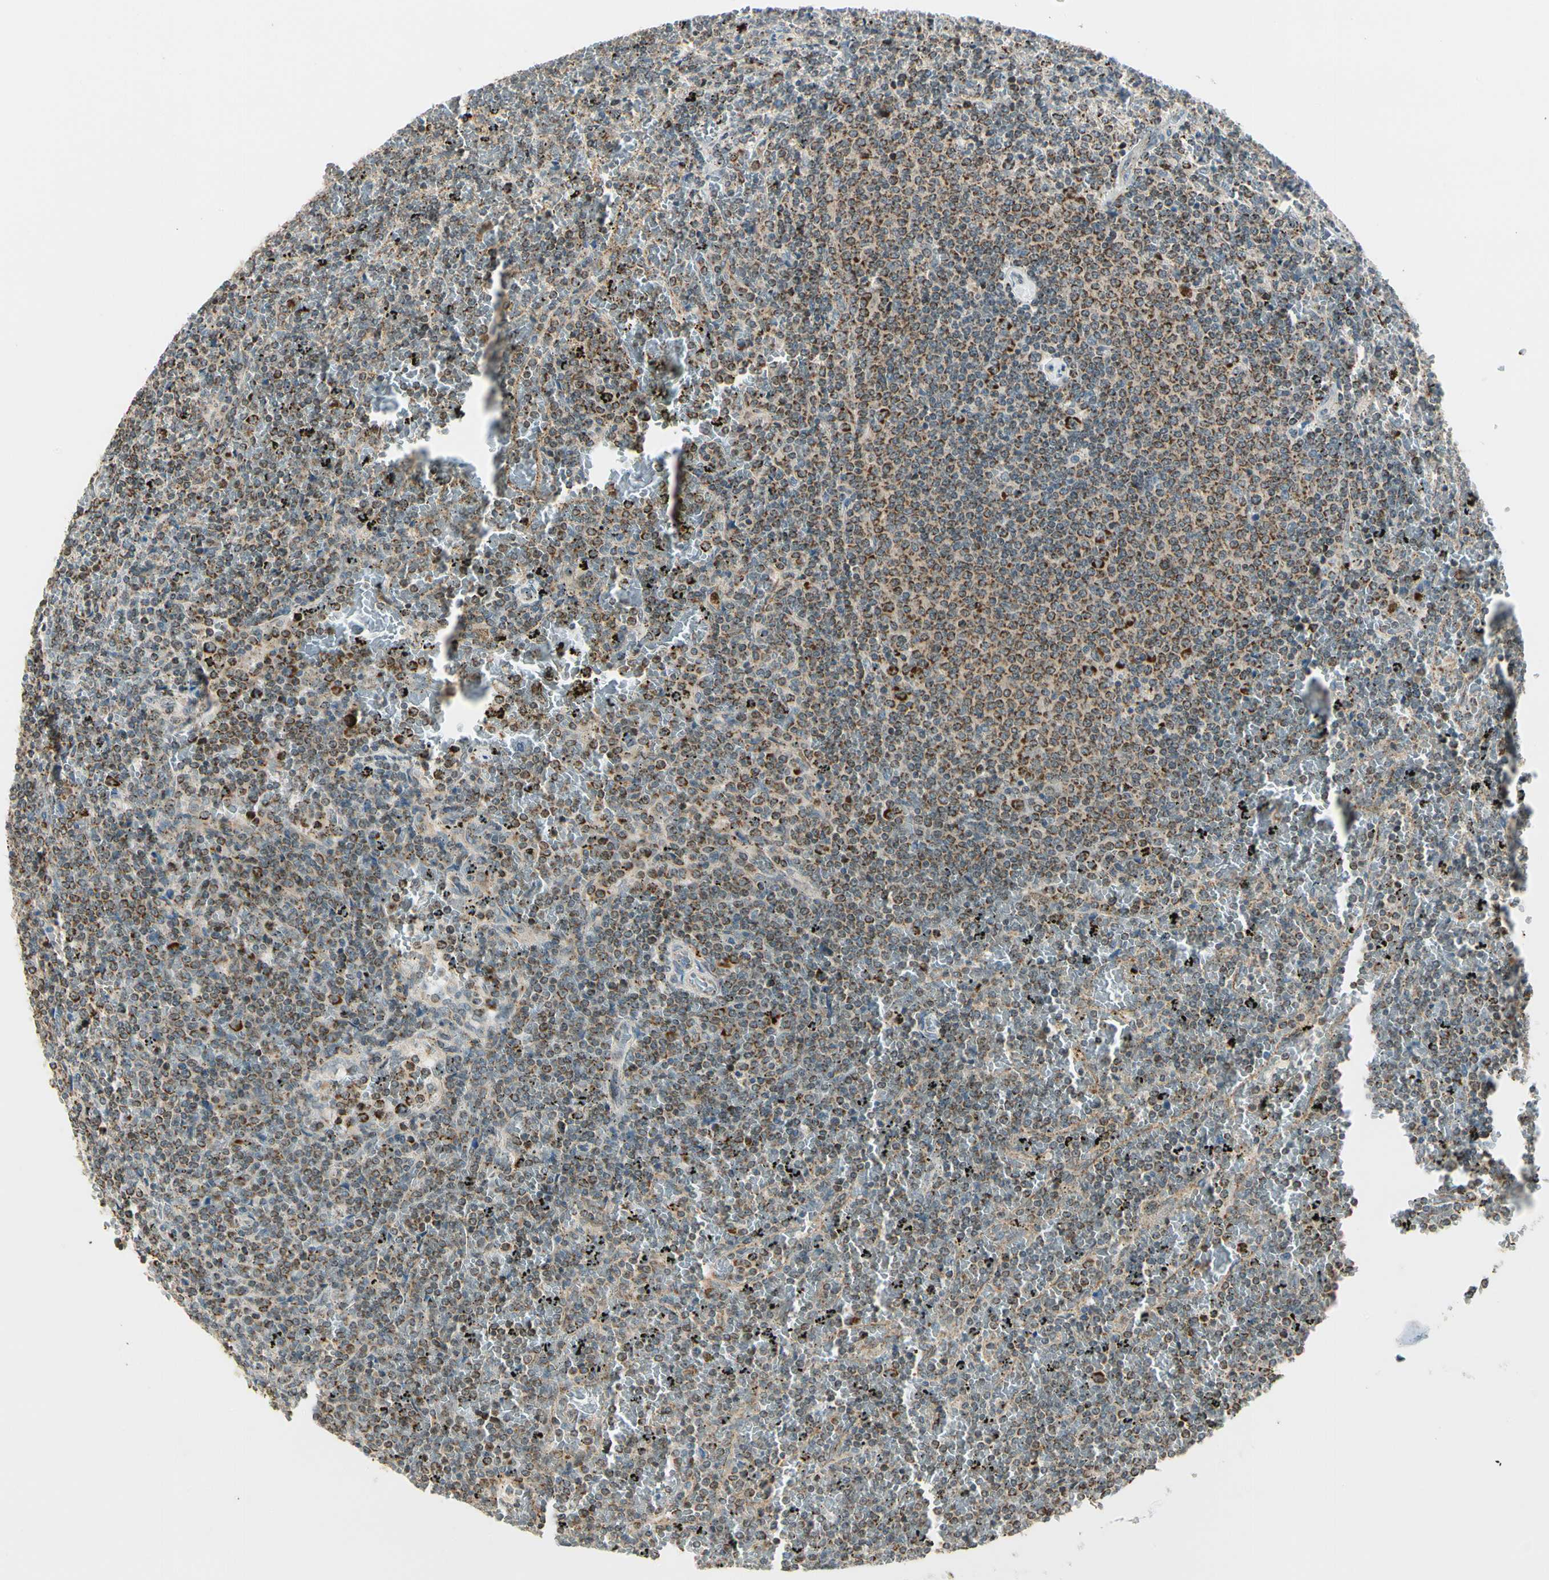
{"staining": {"intensity": "moderate", "quantity": "25%-75%", "location": "cytoplasmic/membranous"}, "tissue": "lymphoma", "cell_type": "Tumor cells", "image_type": "cancer", "snomed": [{"axis": "morphology", "description": "Malignant lymphoma, non-Hodgkin's type, Low grade"}, {"axis": "topography", "description": "Spleen"}], "caption": "Tumor cells exhibit medium levels of moderate cytoplasmic/membranous expression in about 25%-75% of cells in malignant lymphoma, non-Hodgkin's type (low-grade). The protein of interest is shown in brown color, while the nuclei are stained blue.", "gene": "KHDC4", "patient": {"sex": "female", "age": 77}}